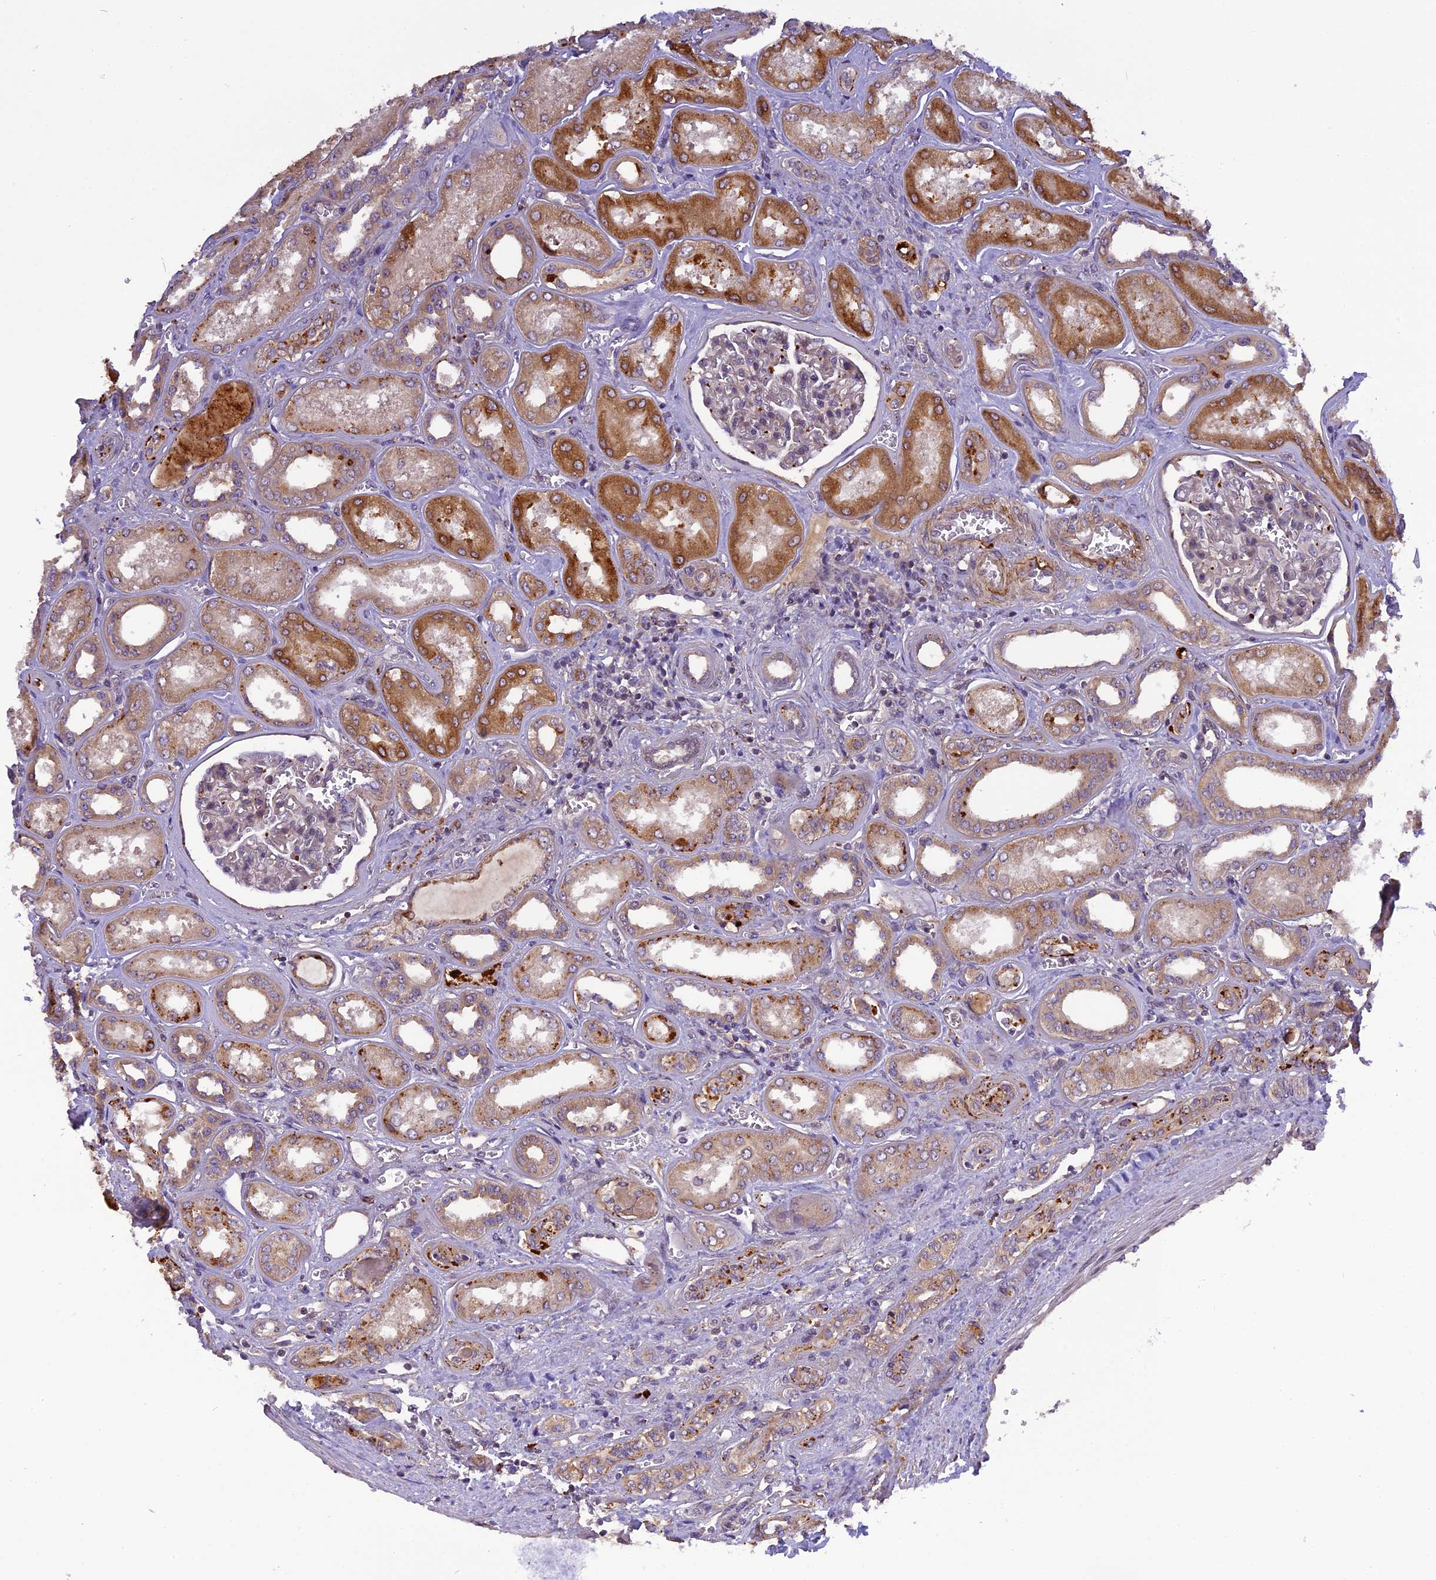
{"staining": {"intensity": "negative", "quantity": "none", "location": "none"}, "tissue": "kidney", "cell_type": "Cells in glomeruli", "image_type": "normal", "snomed": [{"axis": "morphology", "description": "Normal tissue, NOS"}, {"axis": "morphology", "description": "Adenocarcinoma, NOS"}, {"axis": "topography", "description": "Kidney"}], "caption": "An IHC micrograph of benign kidney is shown. There is no staining in cells in glomeruli of kidney. (Brightfield microscopy of DAB (3,3'-diaminobenzidine) IHC at high magnification).", "gene": "FNIP2", "patient": {"sex": "female", "age": 68}}